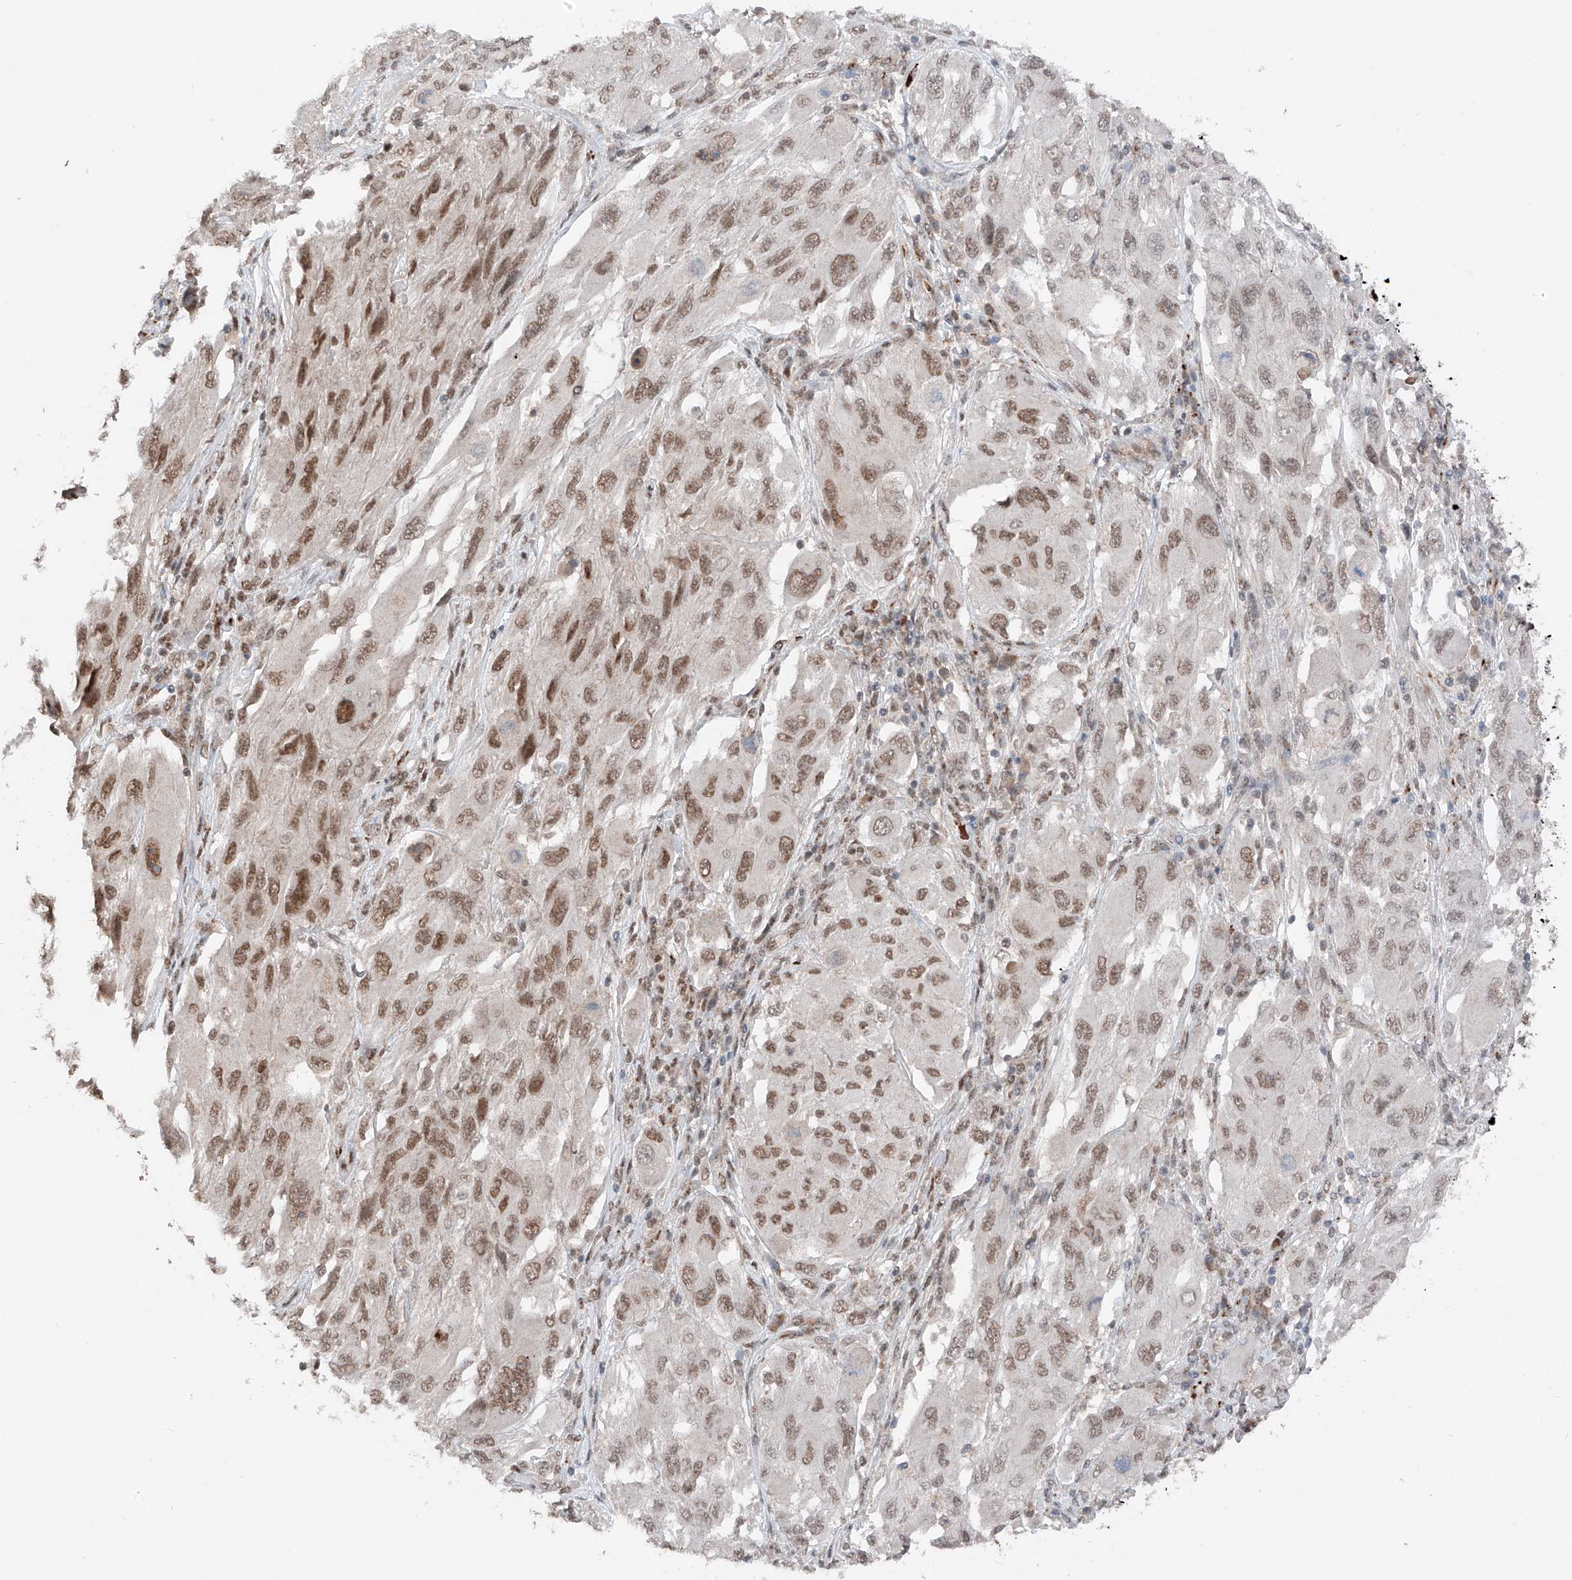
{"staining": {"intensity": "moderate", "quantity": ">75%", "location": "nuclear"}, "tissue": "melanoma", "cell_type": "Tumor cells", "image_type": "cancer", "snomed": [{"axis": "morphology", "description": "Malignant melanoma, NOS"}, {"axis": "topography", "description": "Skin"}], "caption": "Malignant melanoma tissue reveals moderate nuclear expression in approximately >75% of tumor cells, visualized by immunohistochemistry.", "gene": "TBX4", "patient": {"sex": "female", "age": 91}}